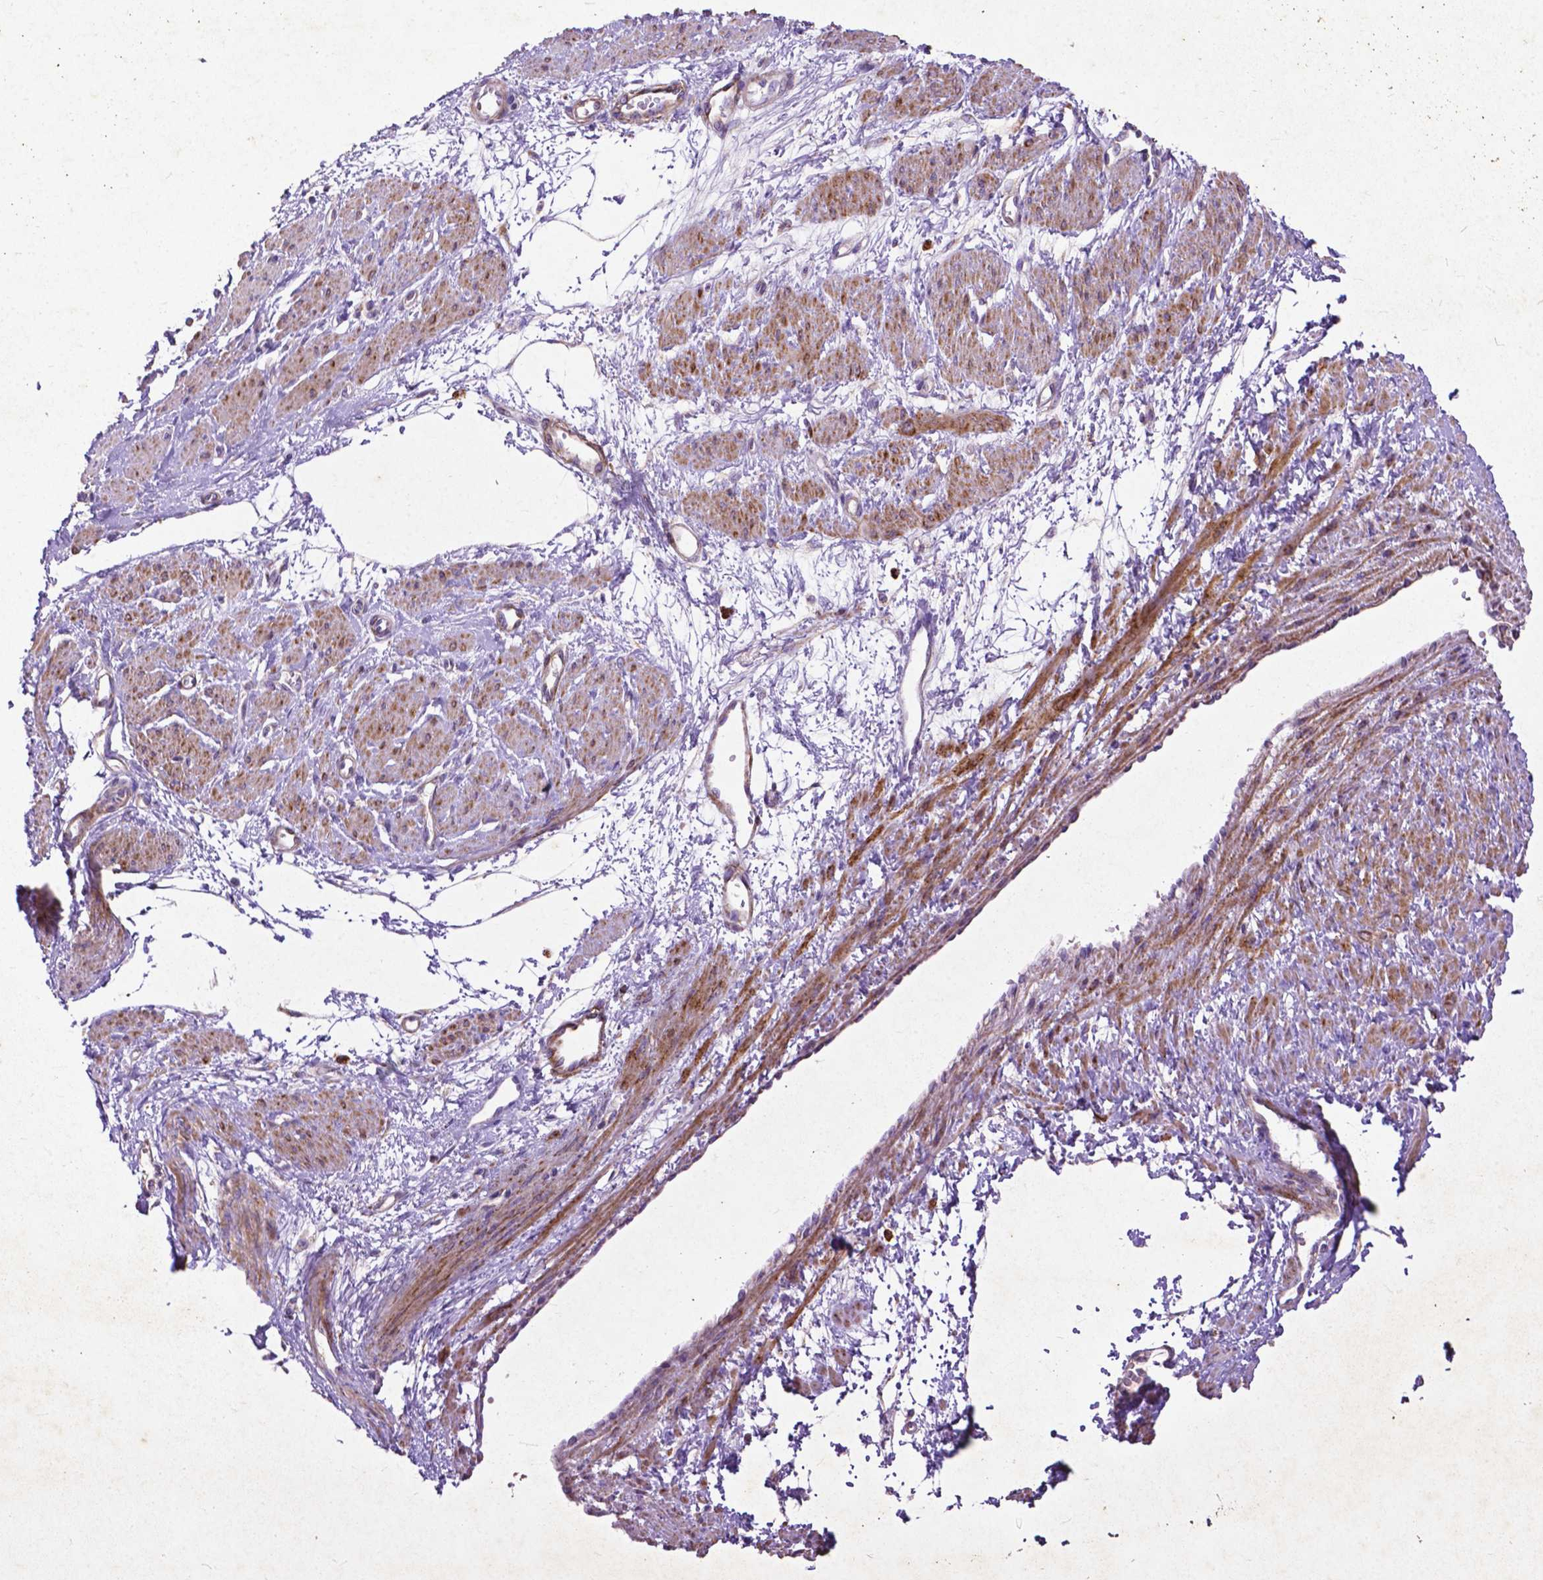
{"staining": {"intensity": "moderate", "quantity": ">75%", "location": "cytoplasmic/membranous"}, "tissue": "smooth muscle", "cell_type": "Smooth muscle cells", "image_type": "normal", "snomed": [{"axis": "morphology", "description": "Normal tissue, NOS"}, {"axis": "topography", "description": "Smooth muscle"}, {"axis": "topography", "description": "Uterus"}], "caption": "High-magnification brightfield microscopy of benign smooth muscle stained with DAB (3,3'-diaminobenzidine) (brown) and counterstained with hematoxylin (blue). smooth muscle cells exhibit moderate cytoplasmic/membranous staining is identified in approximately>75% of cells. Nuclei are stained in blue.", "gene": "THEGL", "patient": {"sex": "female", "age": 39}}